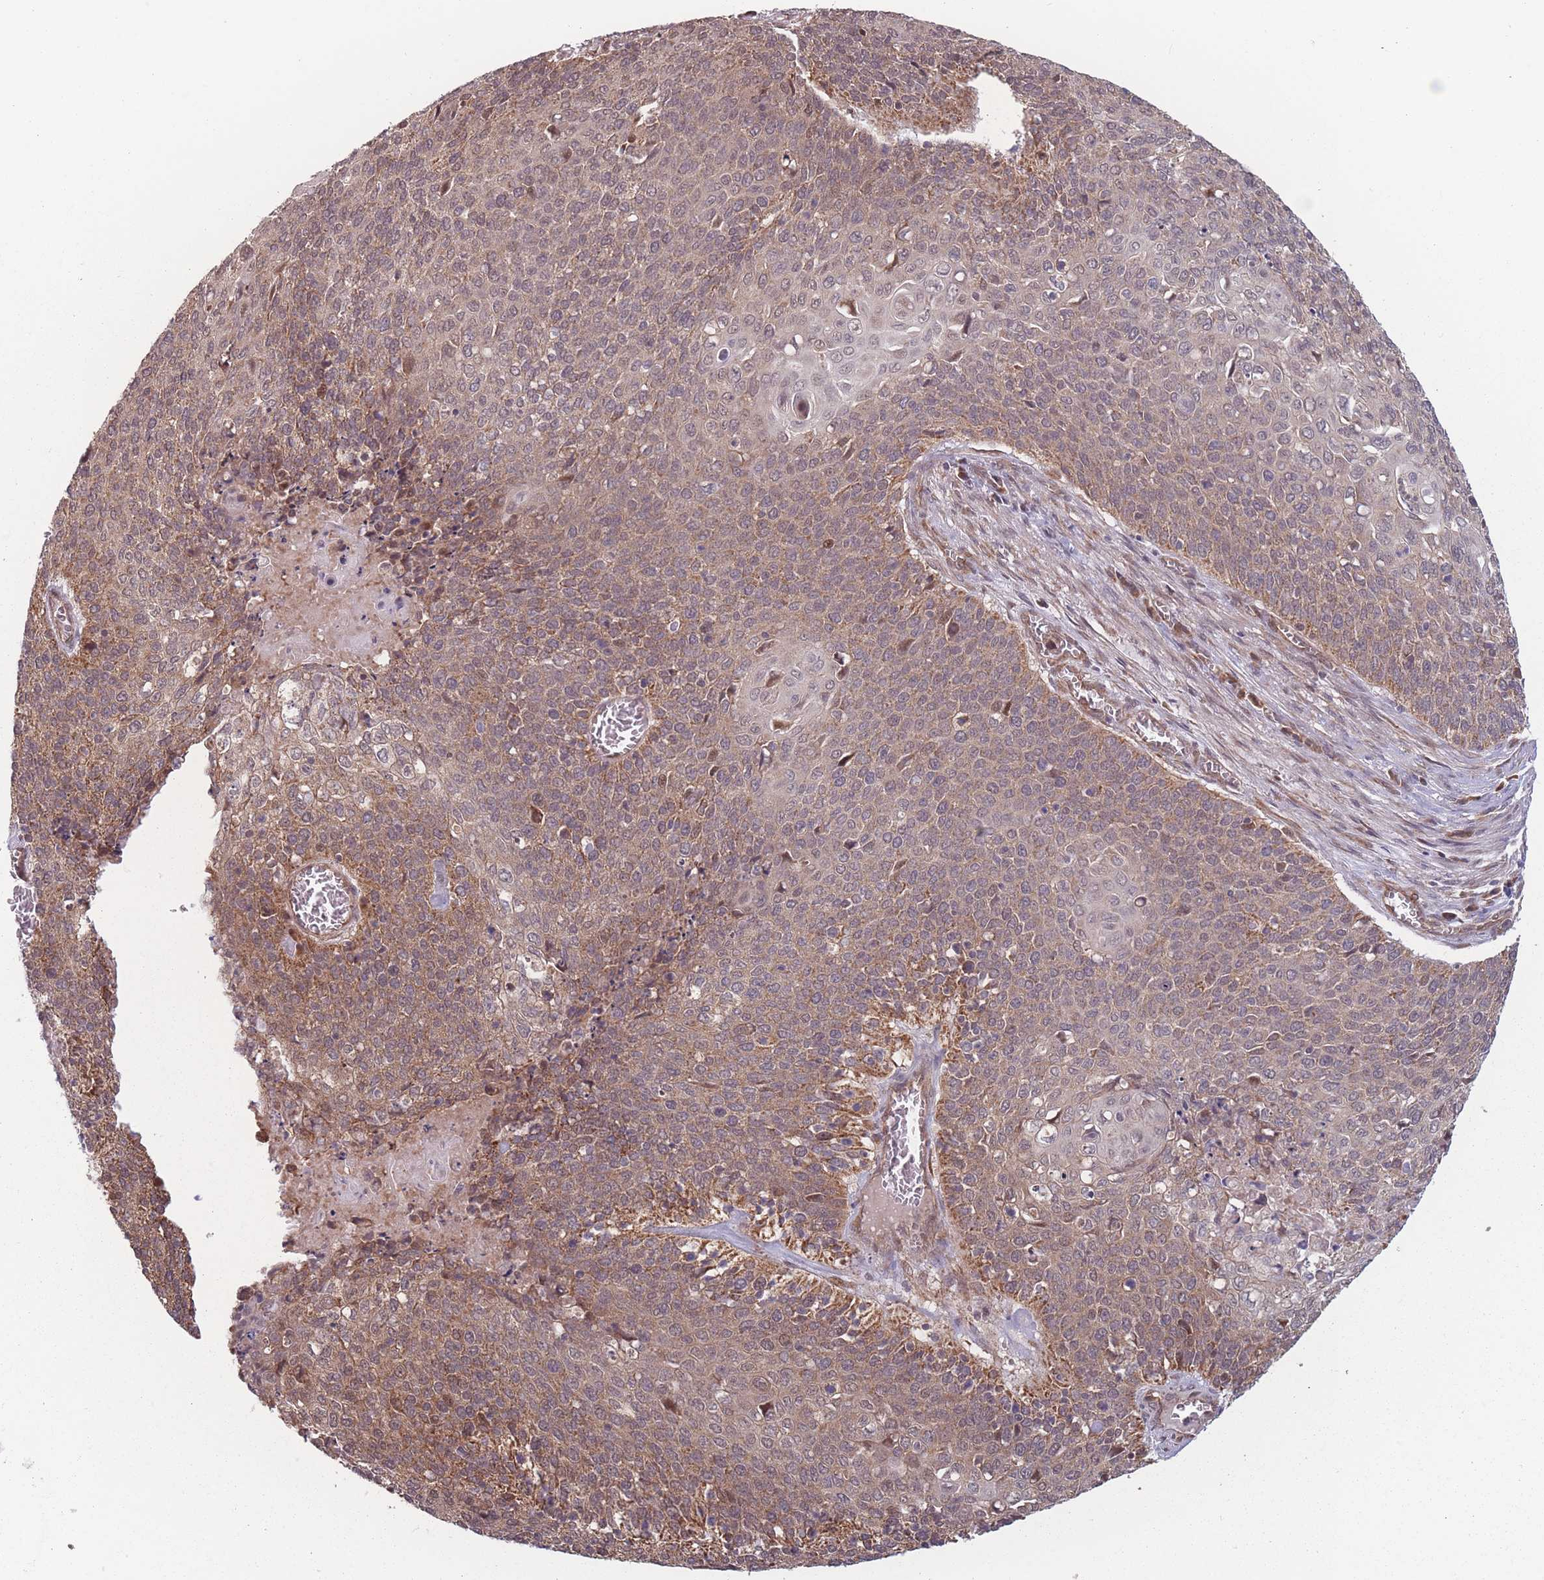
{"staining": {"intensity": "moderate", "quantity": ">75%", "location": "cytoplasmic/membranous"}, "tissue": "cervical cancer", "cell_type": "Tumor cells", "image_type": "cancer", "snomed": [{"axis": "morphology", "description": "Squamous cell carcinoma, NOS"}, {"axis": "topography", "description": "Cervix"}], "caption": "Protein expression analysis of human squamous cell carcinoma (cervical) reveals moderate cytoplasmic/membranous positivity in approximately >75% of tumor cells. The staining was performed using DAB to visualize the protein expression in brown, while the nuclei were stained in blue with hematoxylin (Magnification: 20x).", "gene": "RPS18", "patient": {"sex": "female", "age": 39}}